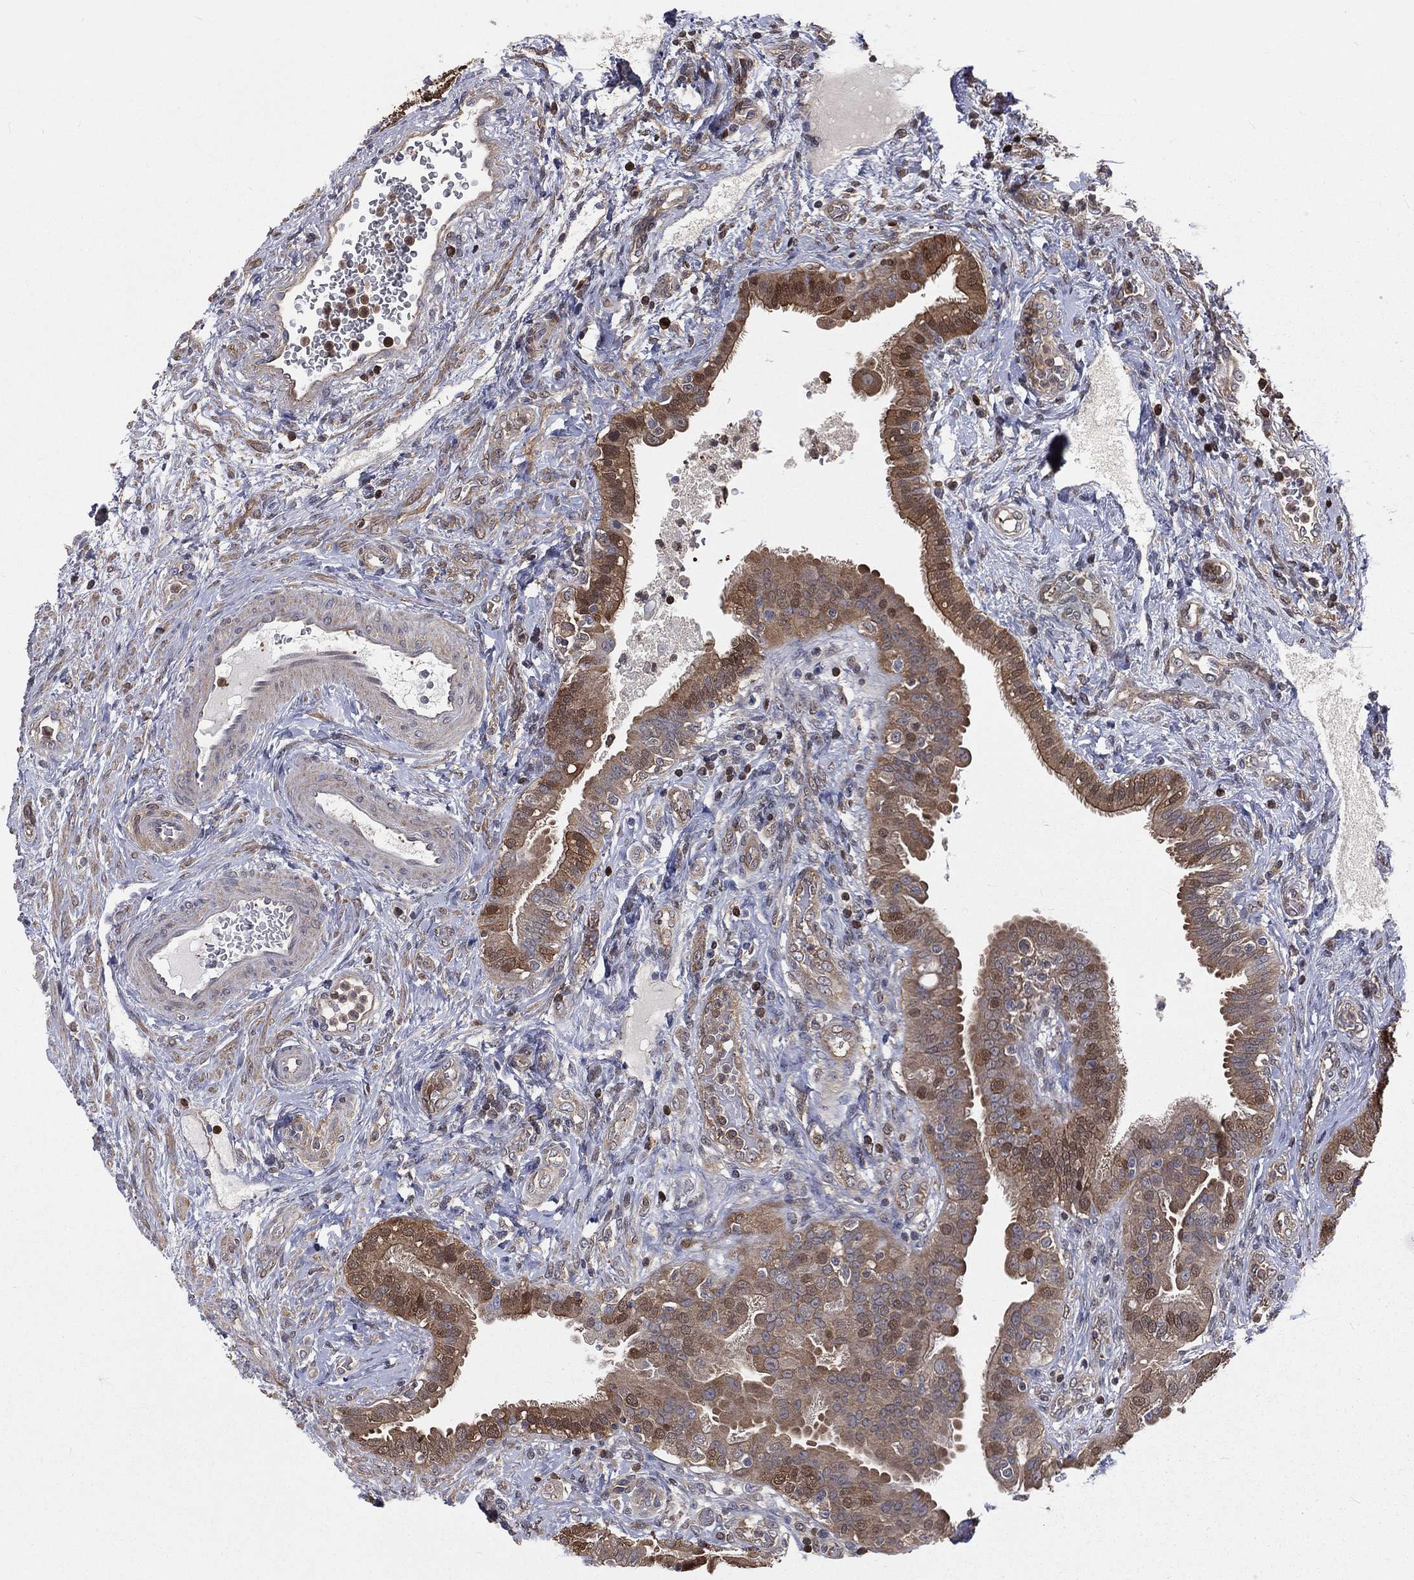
{"staining": {"intensity": "moderate", "quantity": "<25%", "location": "cytoplasmic/membranous,nuclear"}, "tissue": "fallopian tube", "cell_type": "Glandular cells", "image_type": "normal", "snomed": [{"axis": "morphology", "description": "Normal tissue, NOS"}, {"axis": "topography", "description": "Fallopian tube"}], "caption": "This is a micrograph of immunohistochemistry staining of normal fallopian tube, which shows moderate expression in the cytoplasmic/membranous,nuclear of glandular cells.", "gene": "TBC1D2", "patient": {"sex": "female", "age": 41}}